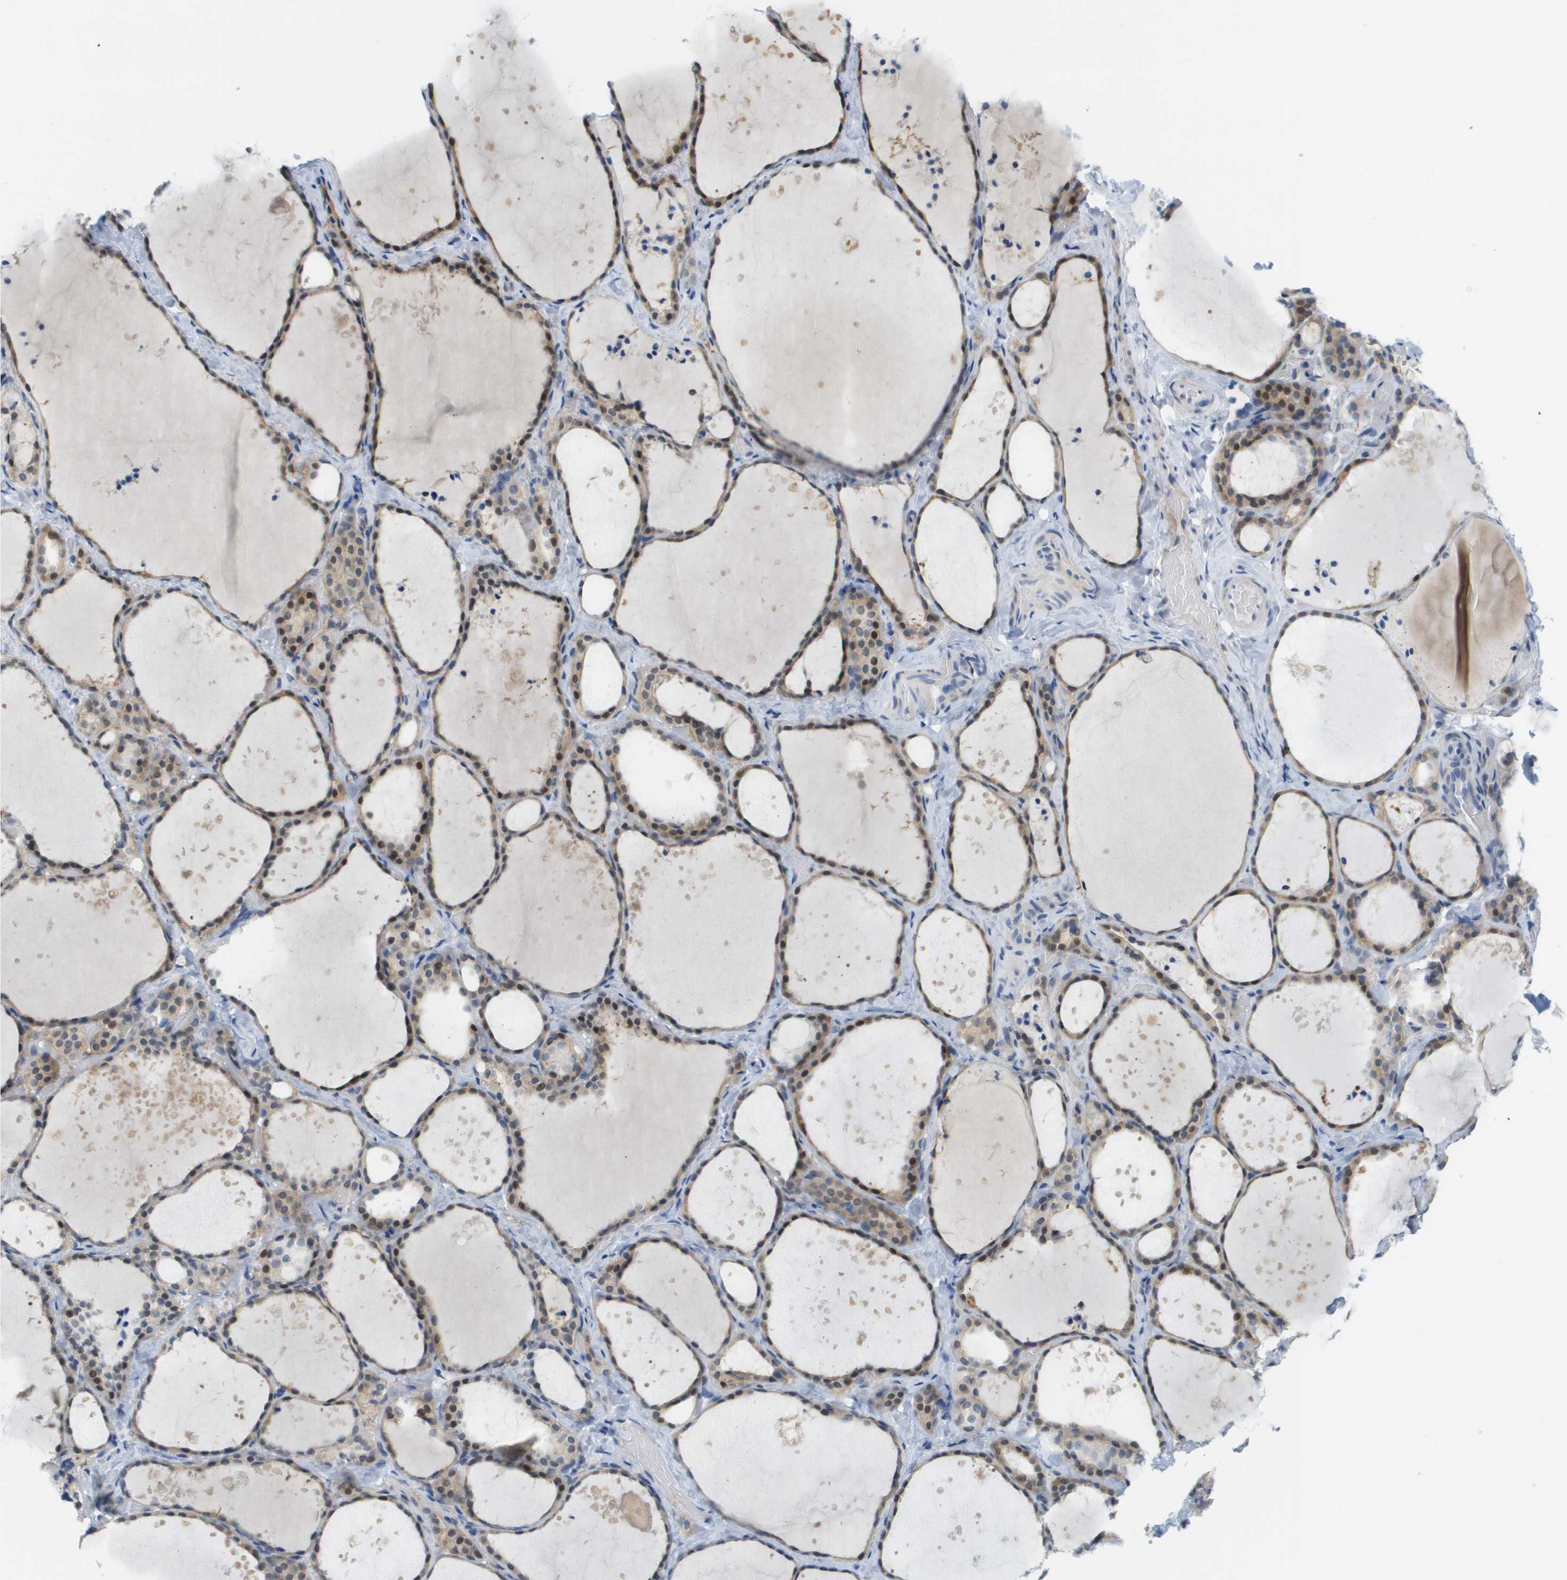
{"staining": {"intensity": "weak", "quantity": ">75%", "location": "cytoplasmic/membranous,nuclear"}, "tissue": "thyroid gland", "cell_type": "Glandular cells", "image_type": "normal", "snomed": [{"axis": "morphology", "description": "Normal tissue, NOS"}, {"axis": "topography", "description": "Thyroid gland"}], "caption": "Weak cytoplasmic/membranous,nuclear staining is seen in approximately >75% of glandular cells in normal thyroid gland.", "gene": "CUL9", "patient": {"sex": "female", "age": 44}}